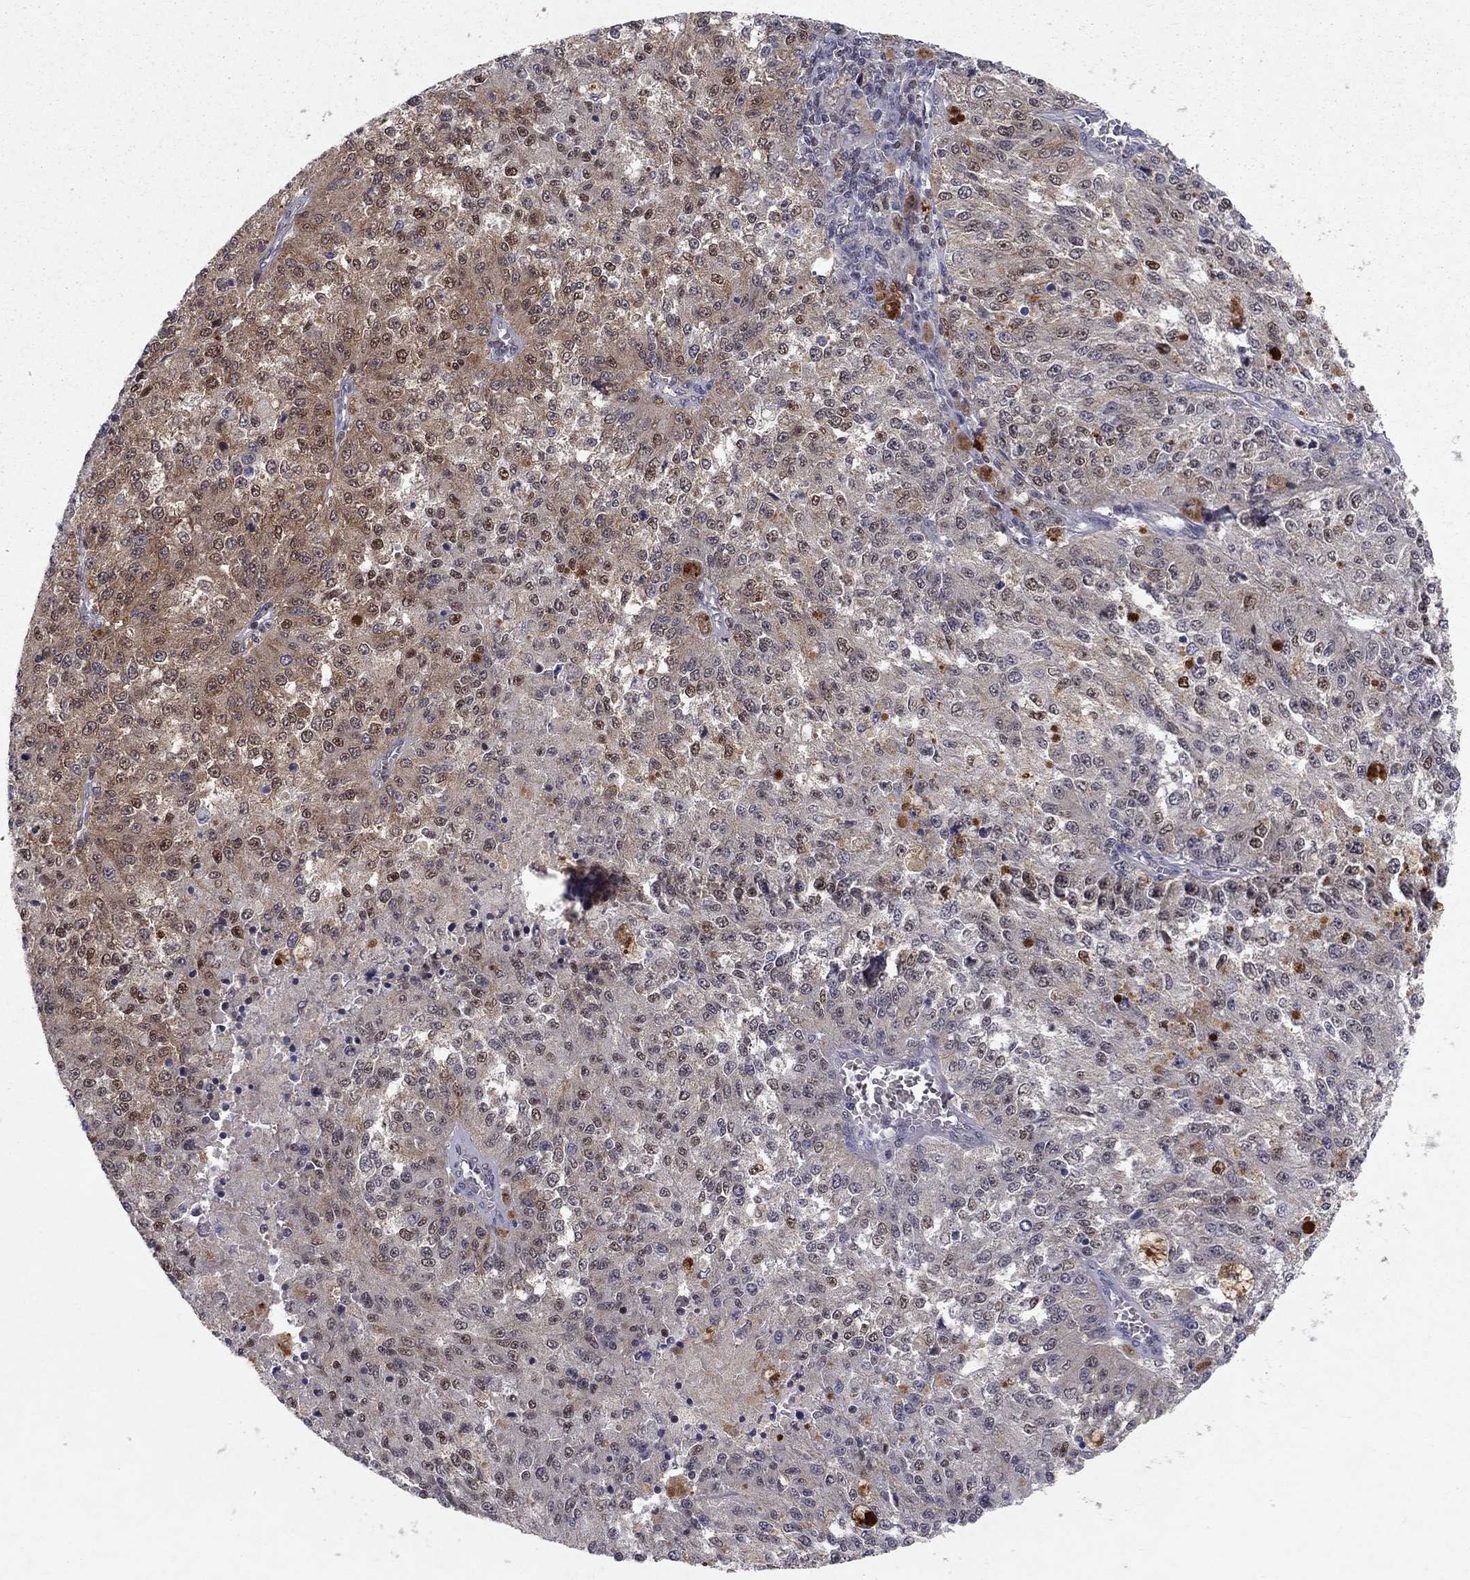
{"staining": {"intensity": "weak", "quantity": "<25%", "location": "cytoplasmic/membranous"}, "tissue": "melanoma", "cell_type": "Tumor cells", "image_type": "cancer", "snomed": [{"axis": "morphology", "description": "Malignant melanoma, Metastatic site"}, {"axis": "topography", "description": "Lymph node"}], "caption": "Human malignant melanoma (metastatic site) stained for a protein using immunohistochemistry shows no staining in tumor cells.", "gene": "CRTC1", "patient": {"sex": "female", "age": 64}}